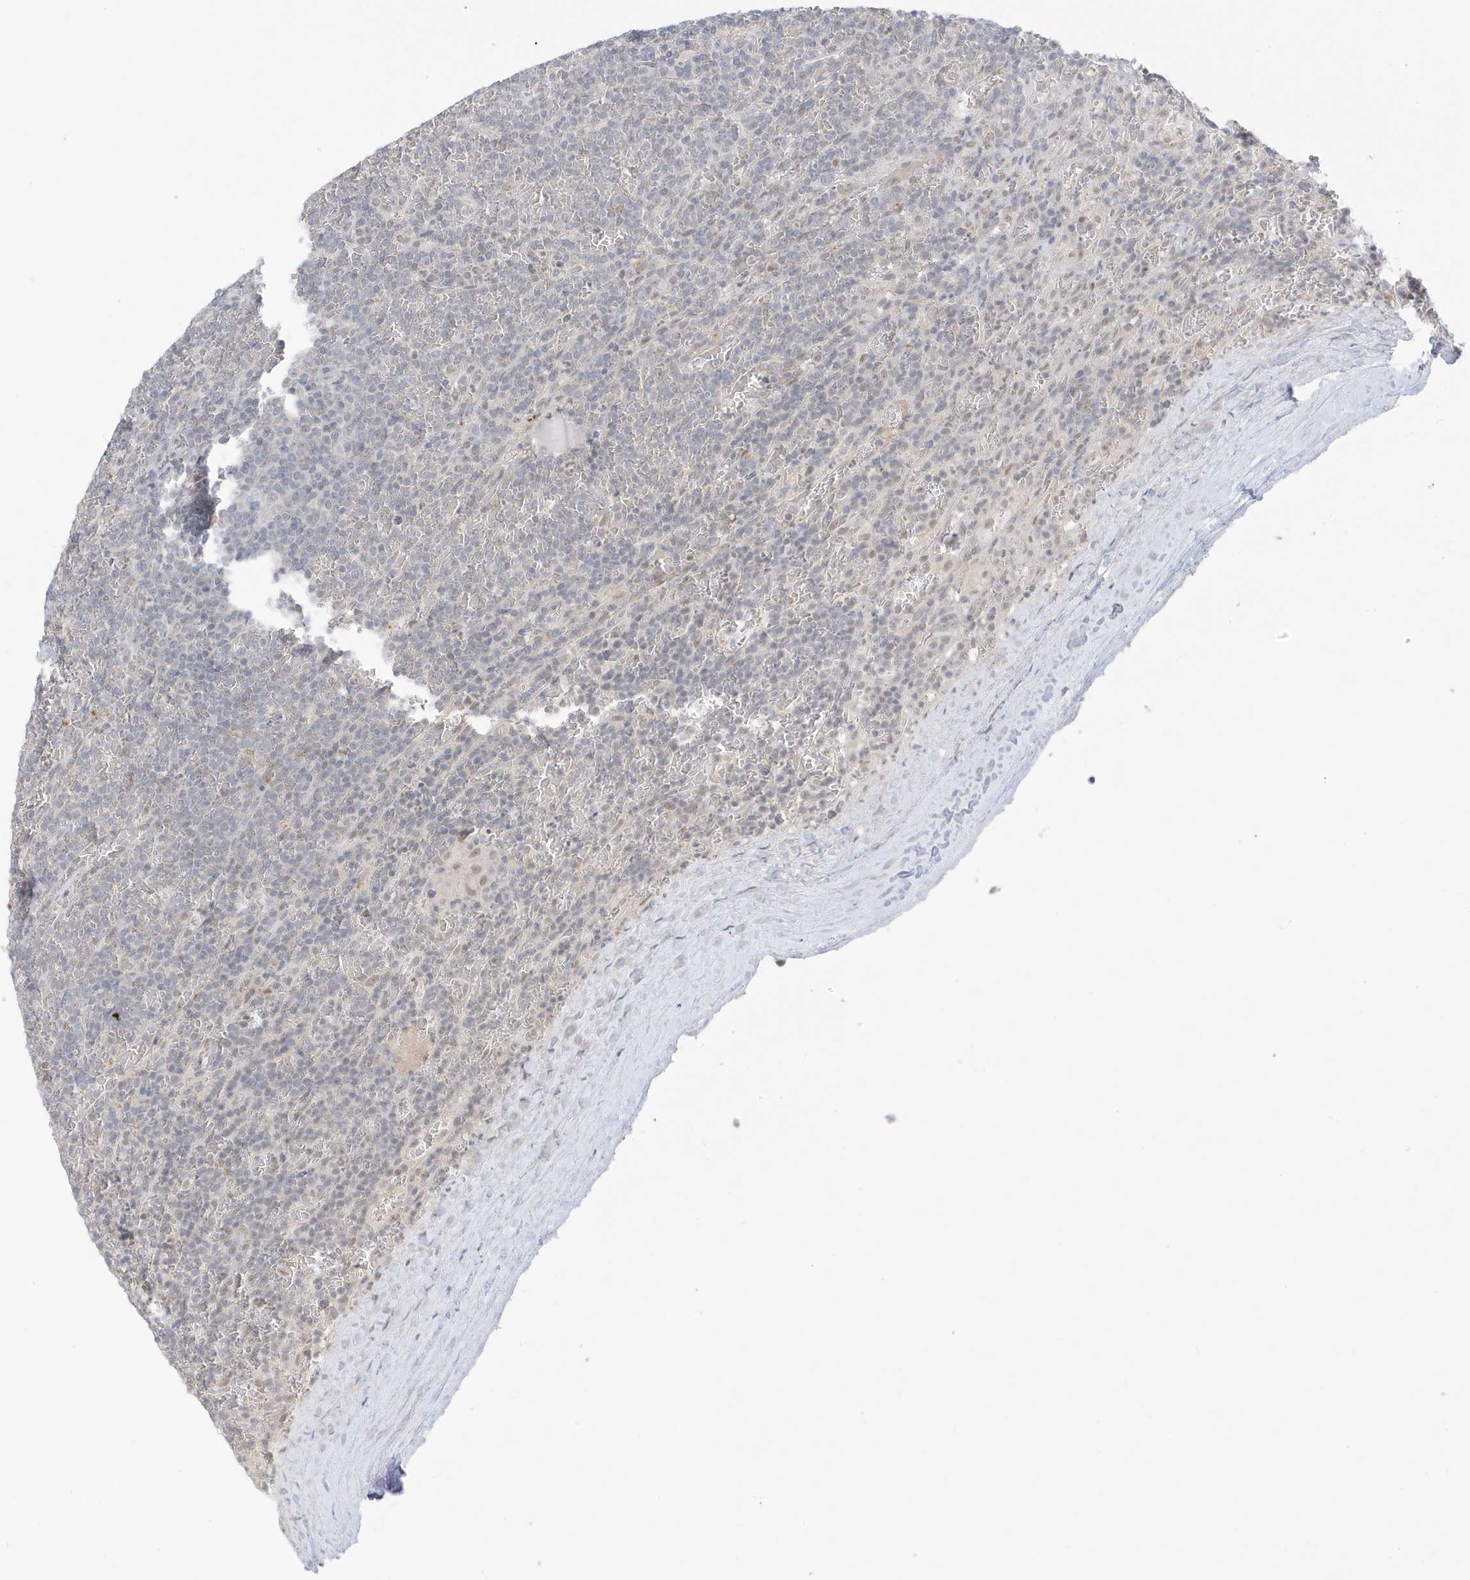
{"staining": {"intensity": "negative", "quantity": "none", "location": "none"}, "tissue": "lymphoma", "cell_type": "Tumor cells", "image_type": "cancer", "snomed": [{"axis": "morphology", "description": "Malignant lymphoma, non-Hodgkin's type, Low grade"}, {"axis": "topography", "description": "Spleen"}], "caption": "Malignant lymphoma, non-Hodgkin's type (low-grade) was stained to show a protein in brown. There is no significant staining in tumor cells. Nuclei are stained in blue.", "gene": "MSL3", "patient": {"sex": "female", "age": 19}}